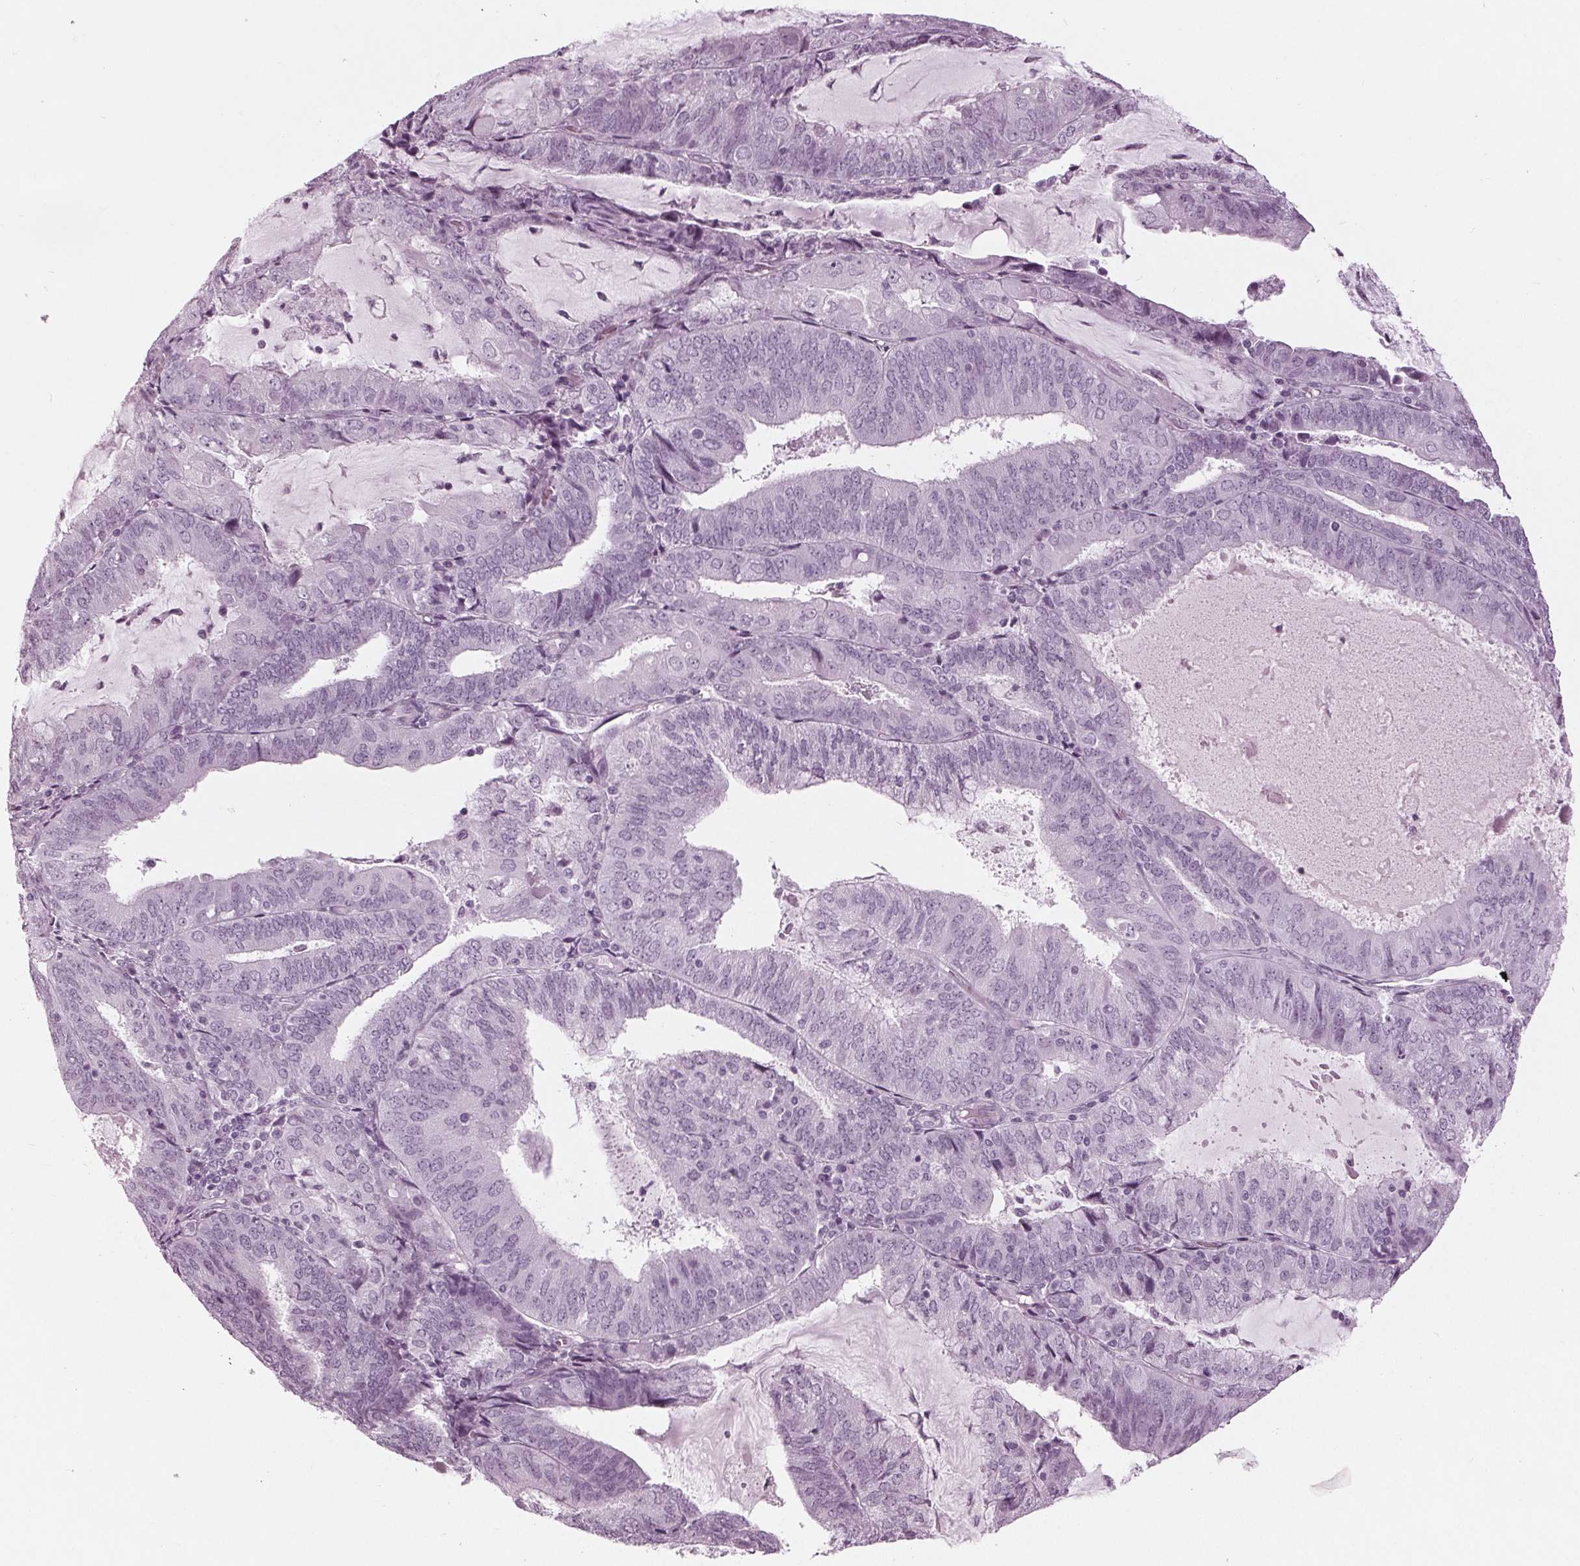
{"staining": {"intensity": "negative", "quantity": "none", "location": "none"}, "tissue": "endometrial cancer", "cell_type": "Tumor cells", "image_type": "cancer", "snomed": [{"axis": "morphology", "description": "Adenocarcinoma, NOS"}, {"axis": "topography", "description": "Endometrium"}], "caption": "Histopathology image shows no protein positivity in tumor cells of endometrial cancer tissue.", "gene": "KRT28", "patient": {"sex": "female", "age": 81}}